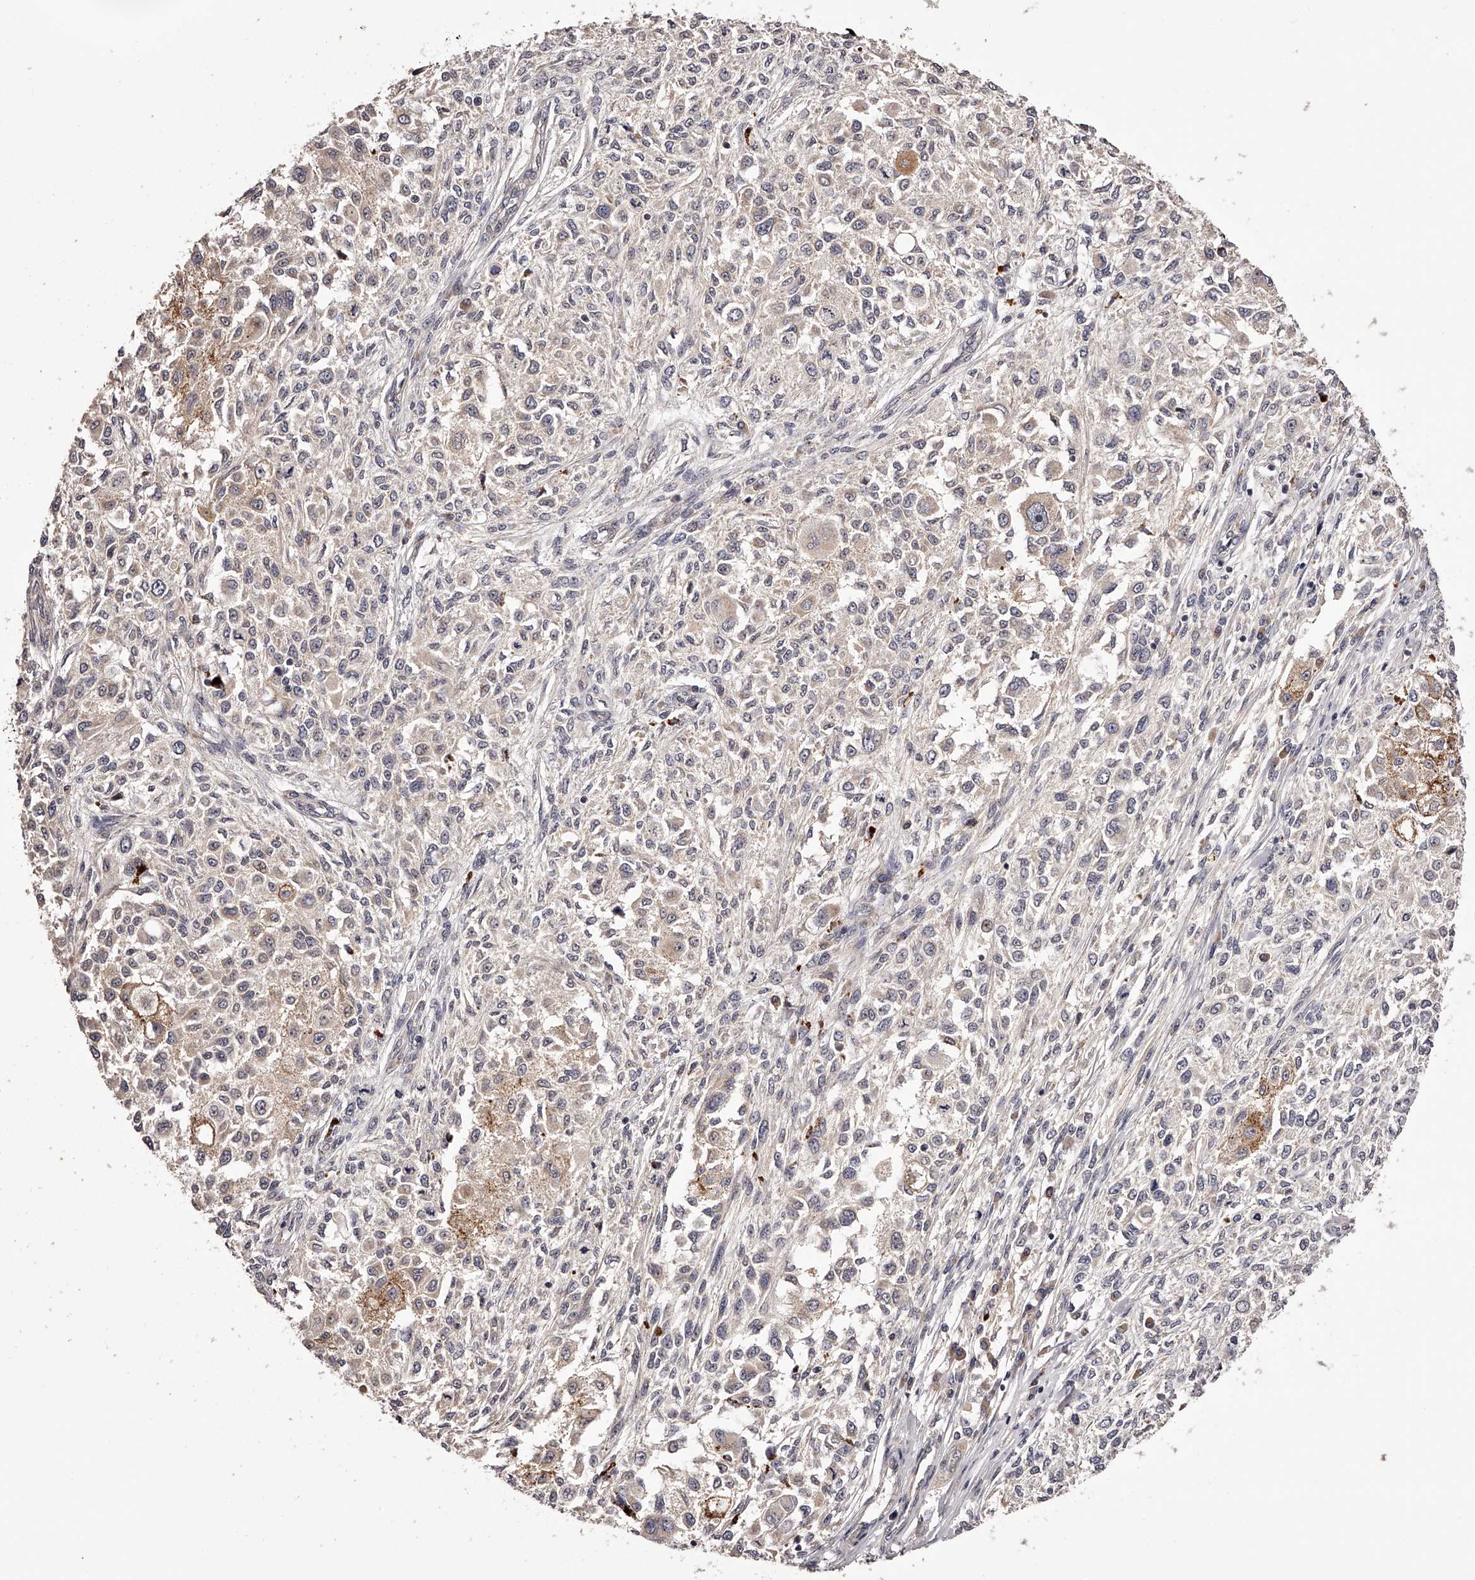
{"staining": {"intensity": "weak", "quantity": "25%-75%", "location": "cytoplasmic/membranous"}, "tissue": "melanoma", "cell_type": "Tumor cells", "image_type": "cancer", "snomed": [{"axis": "morphology", "description": "Necrosis, NOS"}, {"axis": "morphology", "description": "Malignant melanoma, NOS"}, {"axis": "topography", "description": "Skin"}], "caption": "Protein analysis of melanoma tissue demonstrates weak cytoplasmic/membranous staining in approximately 25%-75% of tumor cells. (DAB = brown stain, brightfield microscopy at high magnification).", "gene": "ODF2L", "patient": {"sex": "female", "age": 87}}